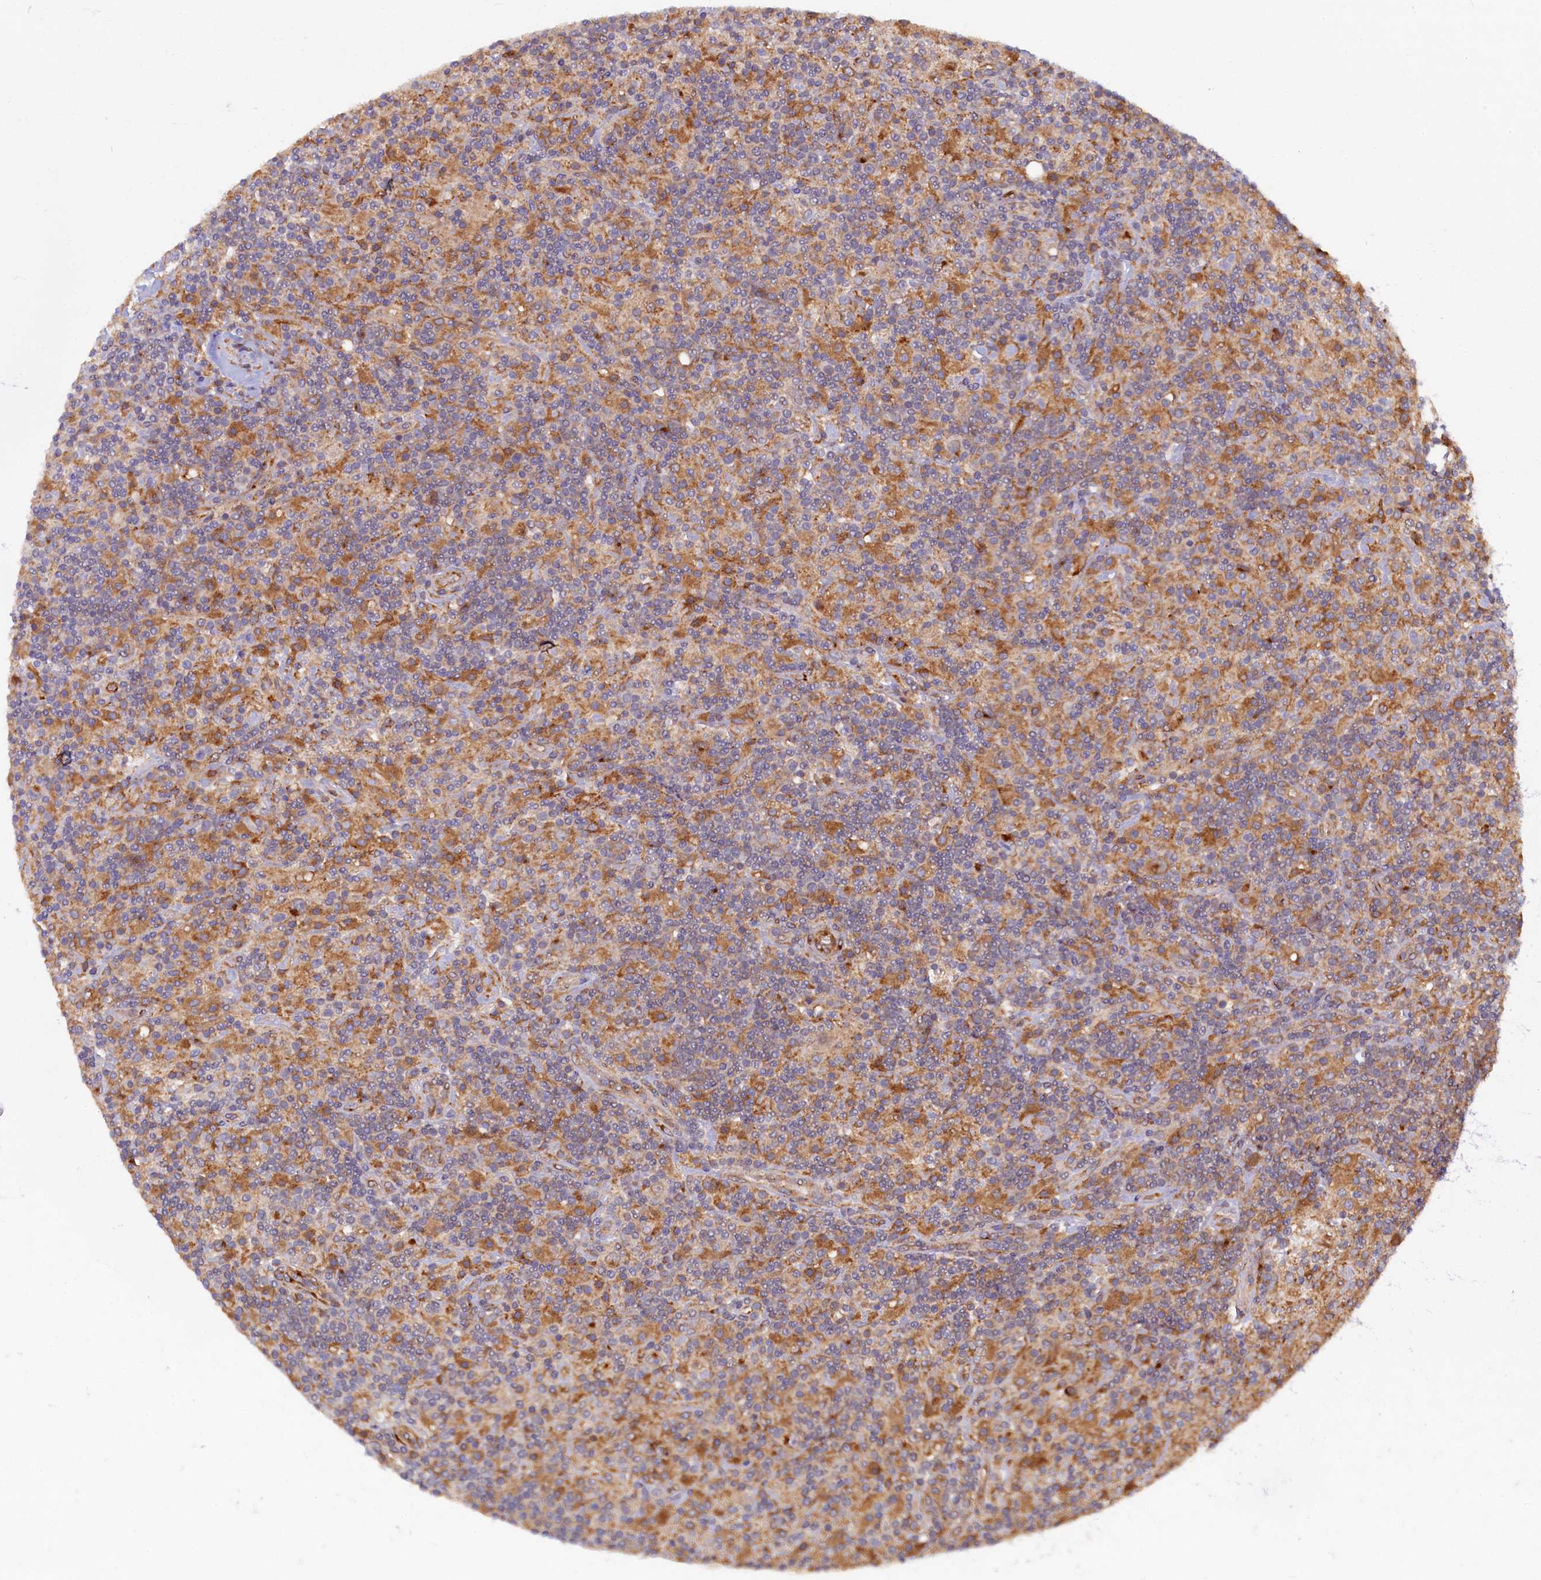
{"staining": {"intensity": "negative", "quantity": "none", "location": "none"}, "tissue": "lymphoma", "cell_type": "Tumor cells", "image_type": "cancer", "snomed": [{"axis": "morphology", "description": "Hodgkin's disease, NOS"}, {"axis": "topography", "description": "Lymph node"}], "caption": "This is a image of IHC staining of lymphoma, which shows no staining in tumor cells.", "gene": "STX12", "patient": {"sex": "male", "age": 70}}